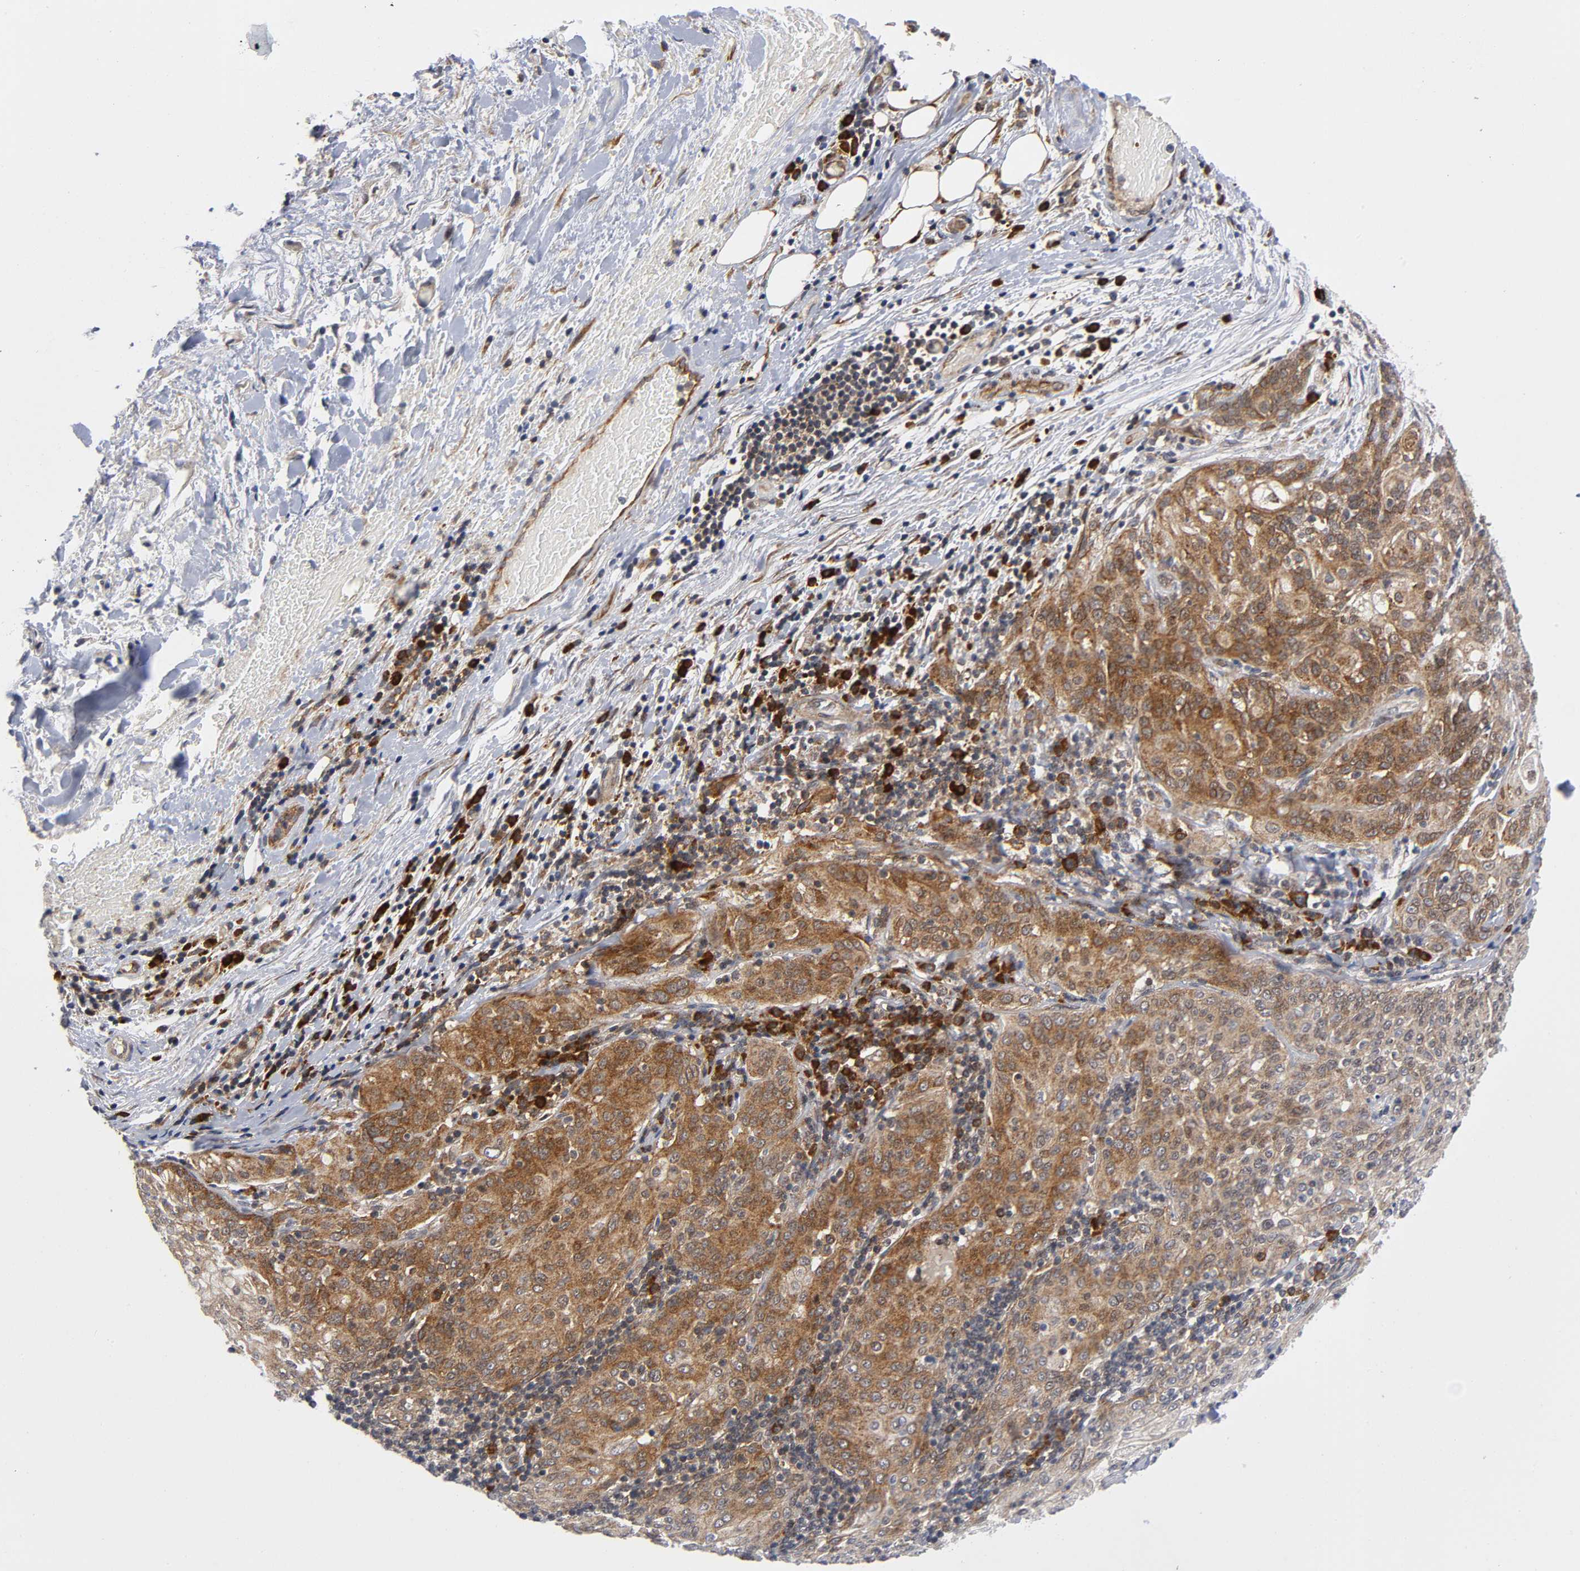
{"staining": {"intensity": "moderate", "quantity": ">75%", "location": "cytoplasmic/membranous"}, "tissue": "lung cancer", "cell_type": "Tumor cells", "image_type": "cancer", "snomed": [{"axis": "morphology", "description": "Inflammation, NOS"}, {"axis": "morphology", "description": "Squamous cell carcinoma, NOS"}, {"axis": "topography", "description": "Lymph node"}, {"axis": "topography", "description": "Soft tissue"}, {"axis": "topography", "description": "Lung"}], "caption": "Tumor cells show moderate cytoplasmic/membranous positivity in about >75% of cells in lung cancer (squamous cell carcinoma).", "gene": "EIF5", "patient": {"sex": "male", "age": 66}}